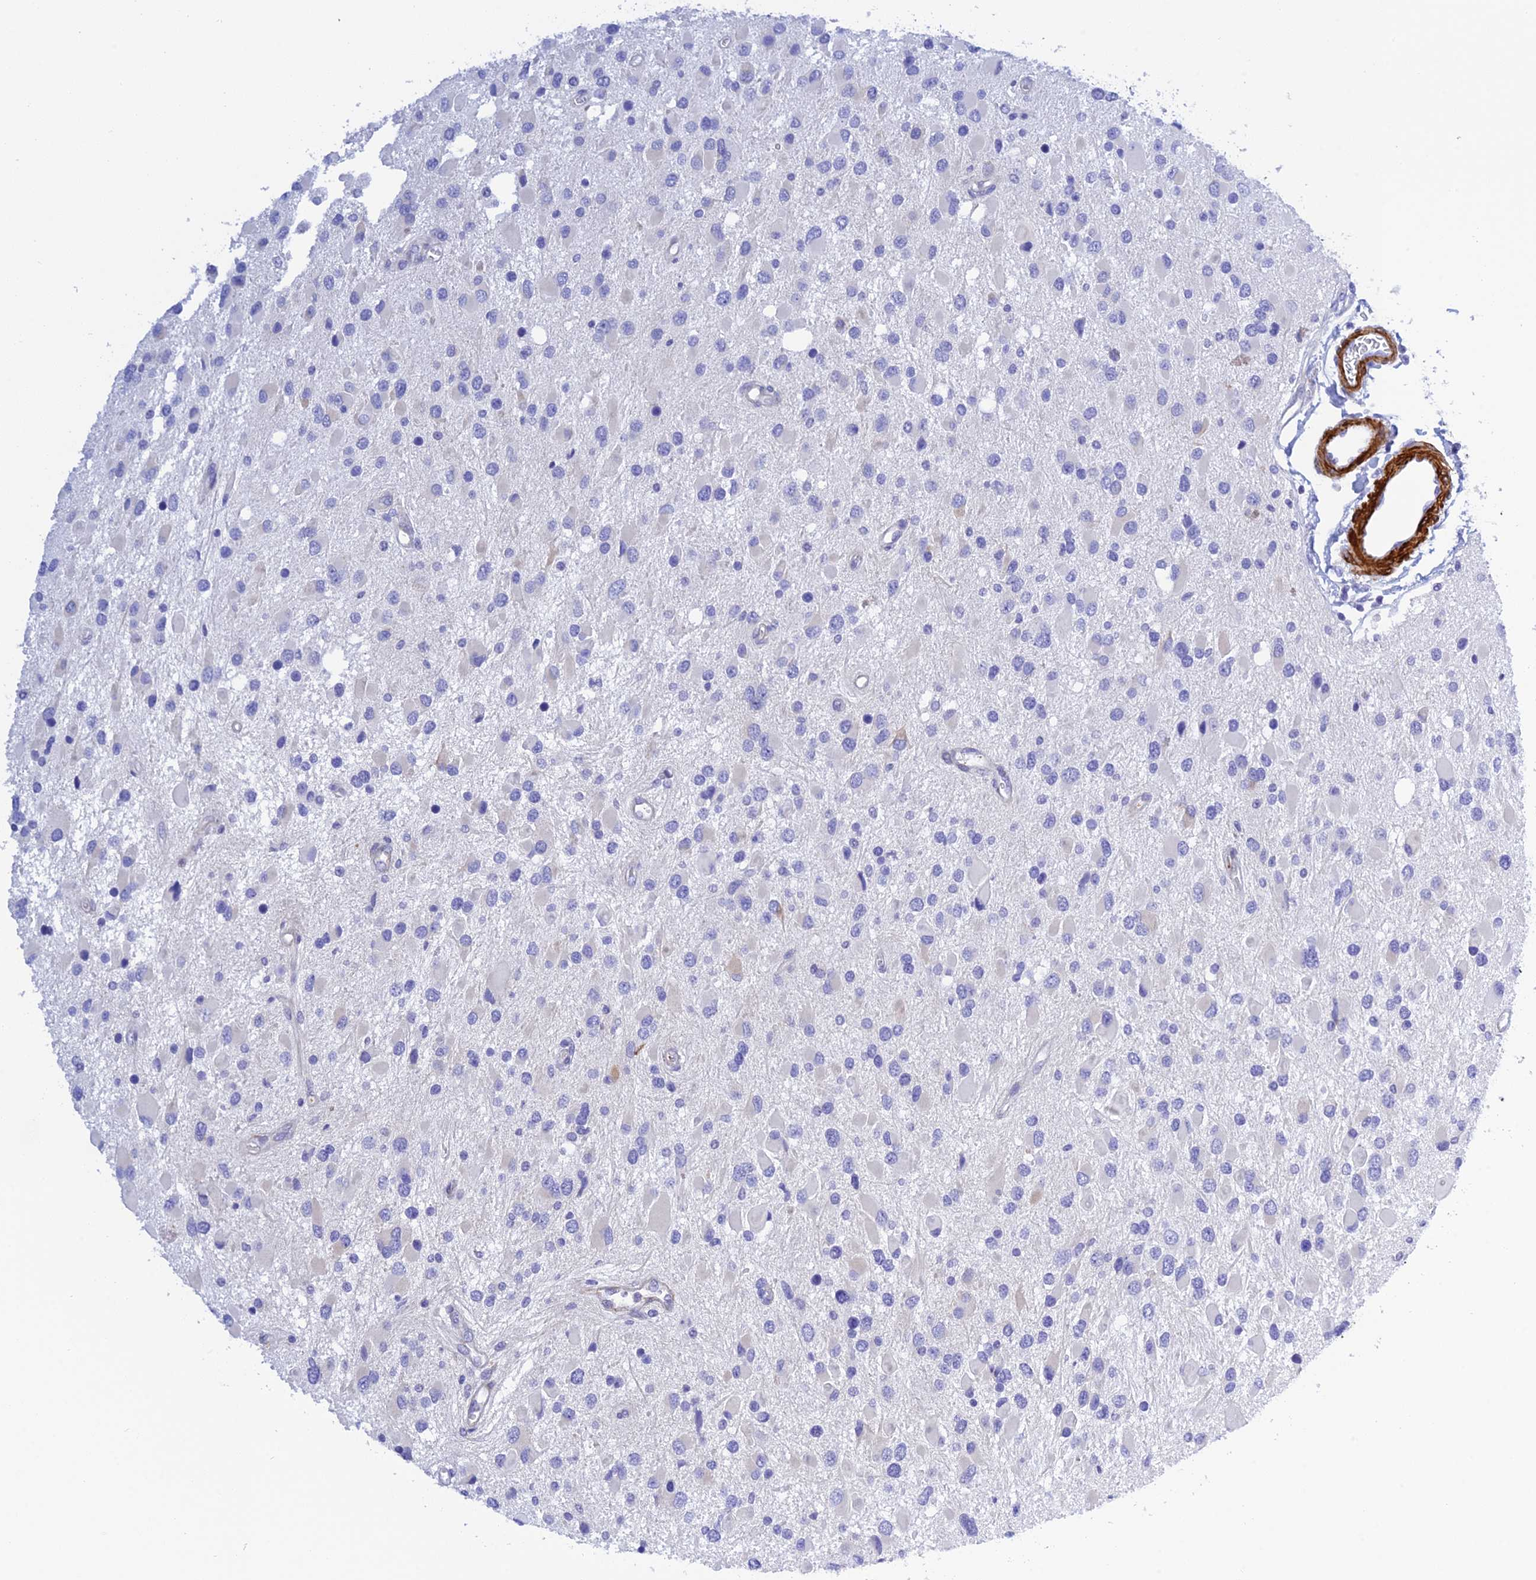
{"staining": {"intensity": "negative", "quantity": "none", "location": "none"}, "tissue": "glioma", "cell_type": "Tumor cells", "image_type": "cancer", "snomed": [{"axis": "morphology", "description": "Glioma, malignant, High grade"}, {"axis": "topography", "description": "Brain"}], "caption": "This is a photomicrograph of immunohistochemistry staining of glioma, which shows no staining in tumor cells.", "gene": "ZDHHC16", "patient": {"sex": "male", "age": 53}}